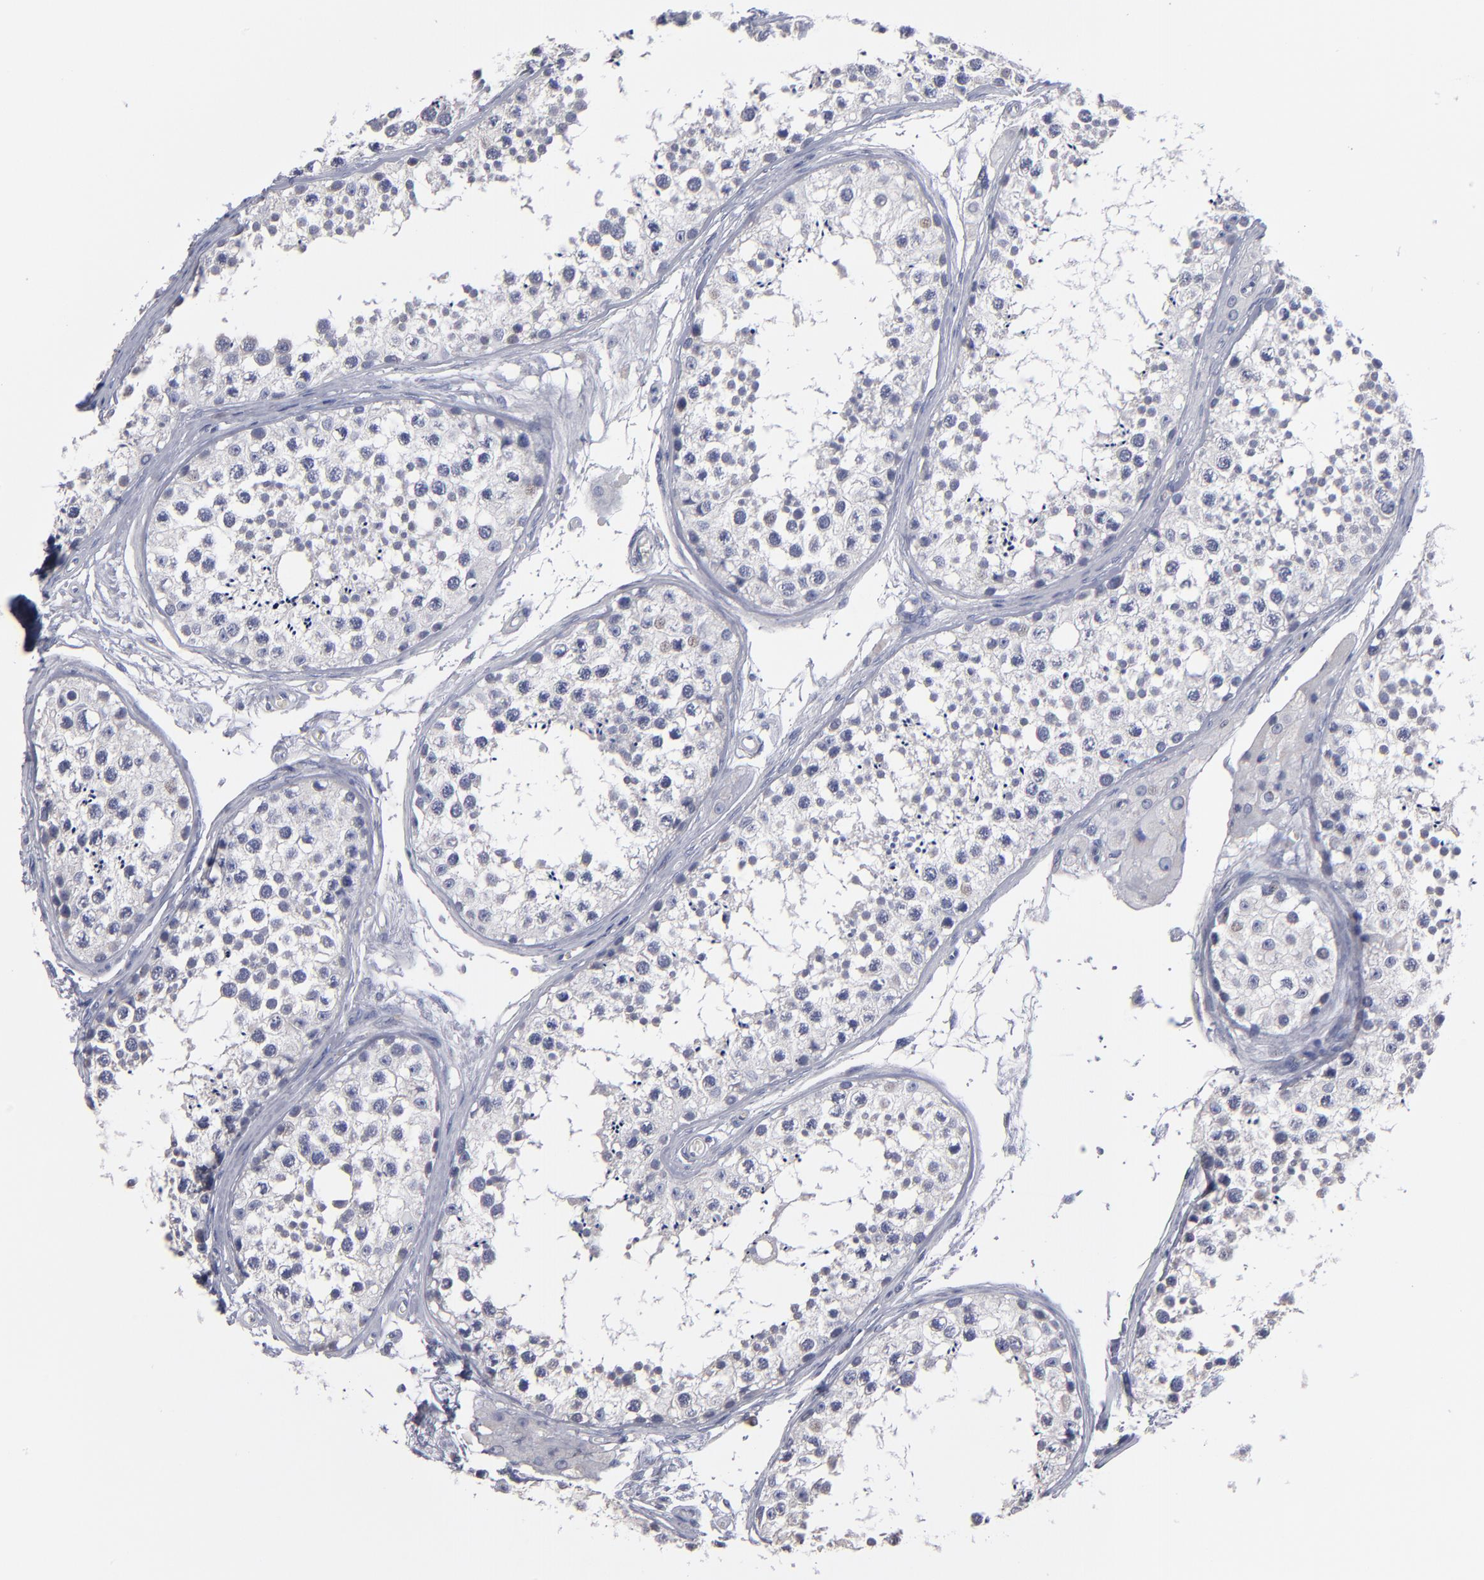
{"staining": {"intensity": "negative", "quantity": "none", "location": "none"}, "tissue": "testis", "cell_type": "Cells in seminiferous ducts", "image_type": "normal", "snomed": [{"axis": "morphology", "description": "Normal tissue, NOS"}, {"axis": "topography", "description": "Testis"}], "caption": "High magnification brightfield microscopy of benign testis stained with DAB (brown) and counterstained with hematoxylin (blue): cells in seminiferous ducts show no significant staining.", "gene": "RPH3A", "patient": {"sex": "male", "age": 57}}